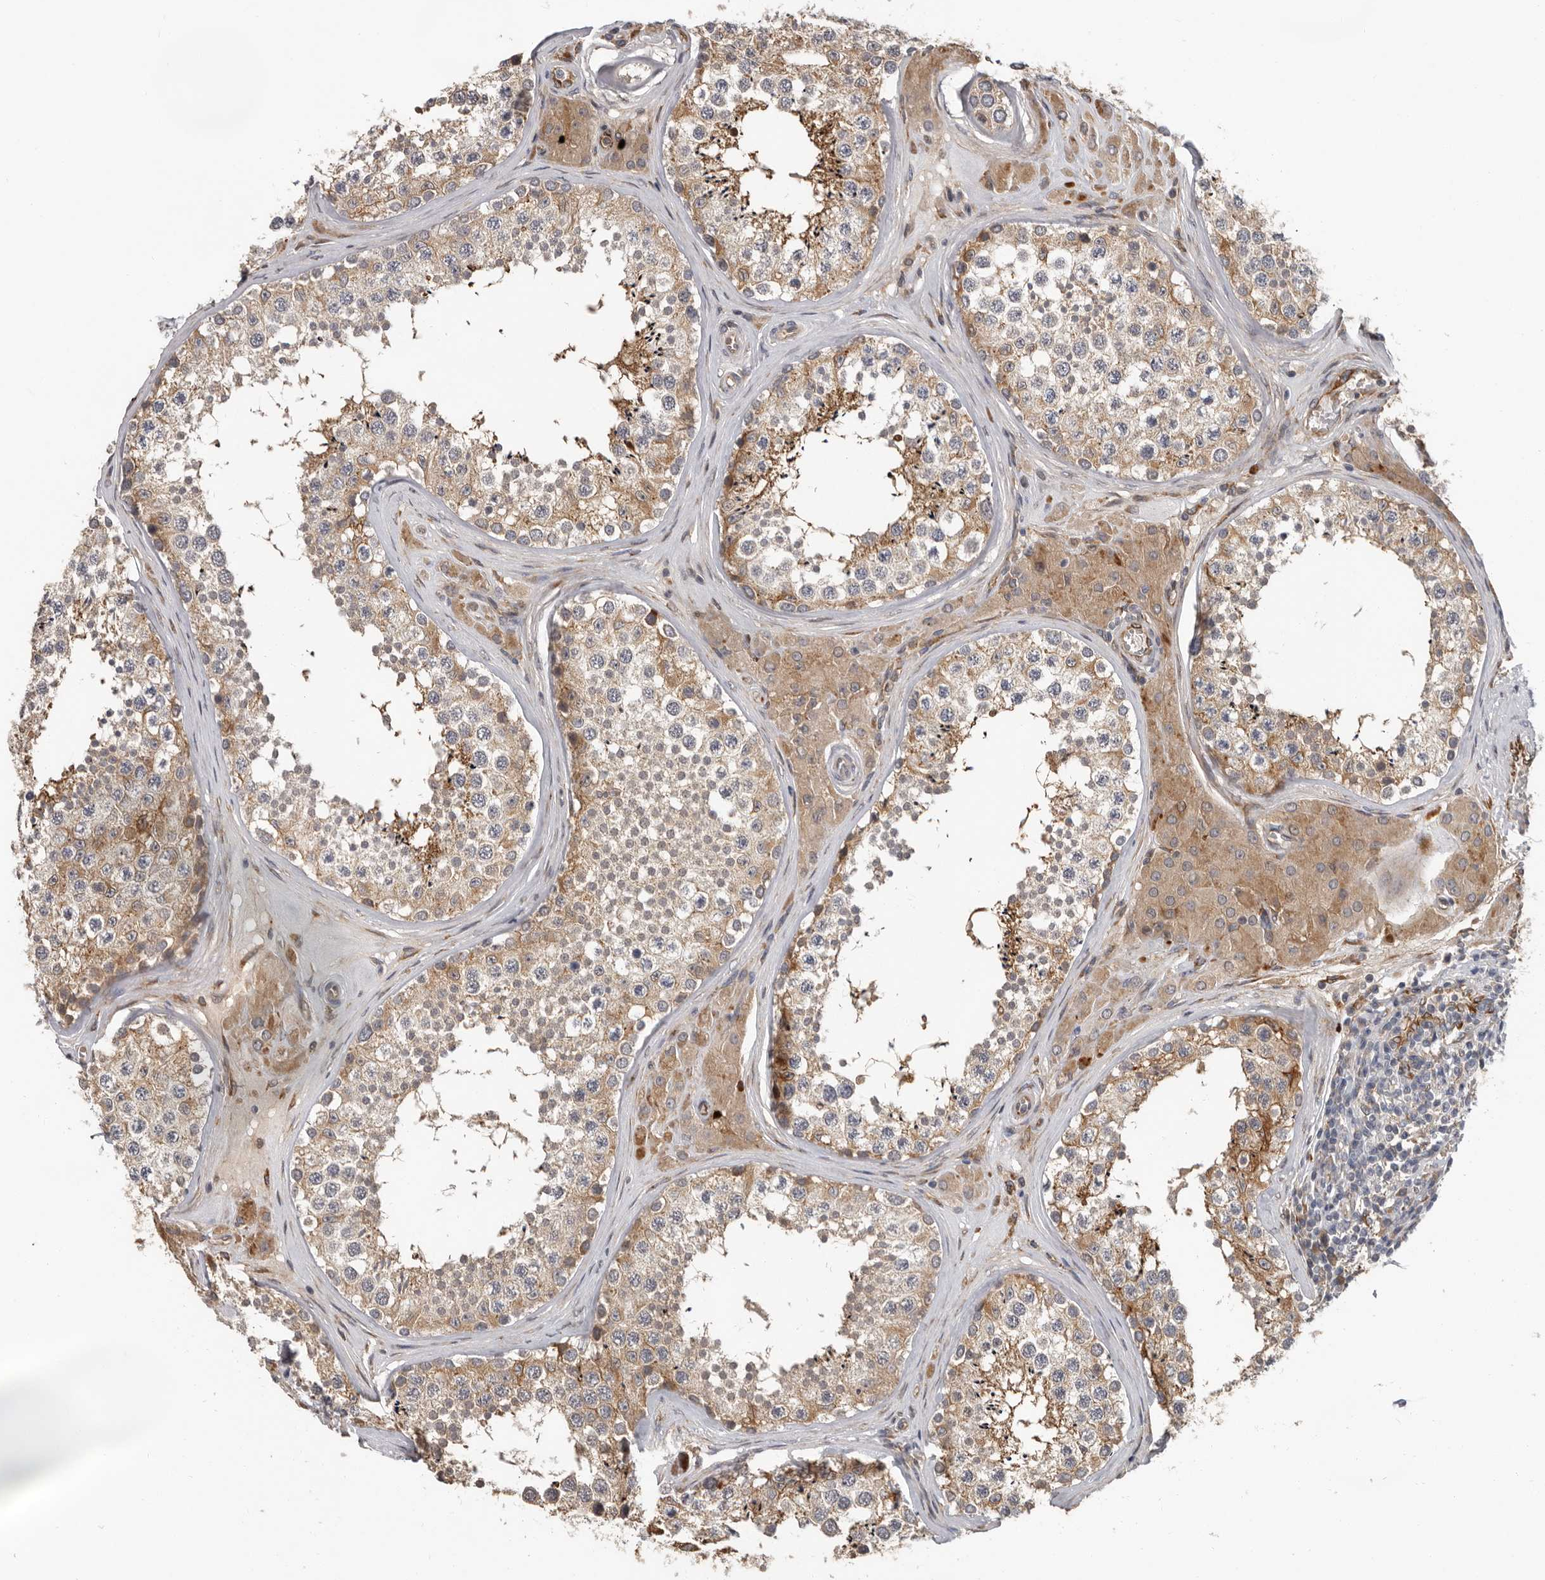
{"staining": {"intensity": "moderate", "quantity": ">75%", "location": "cytoplasmic/membranous"}, "tissue": "testis", "cell_type": "Cells in seminiferous ducts", "image_type": "normal", "snomed": [{"axis": "morphology", "description": "Normal tissue, NOS"}, {"axis": "topography", "description": "Testis"}], "caption": "Protein expression analysis of unremarkable human testis reveals moderate cytoplasmic/membranous positivity in approximately >75% of cells in seminiferous ducts. The protein is shown in brown color, while the nuclei are stained blue.", "gene": "MTF1", "patient": {"sex": "male", "age": 46}}